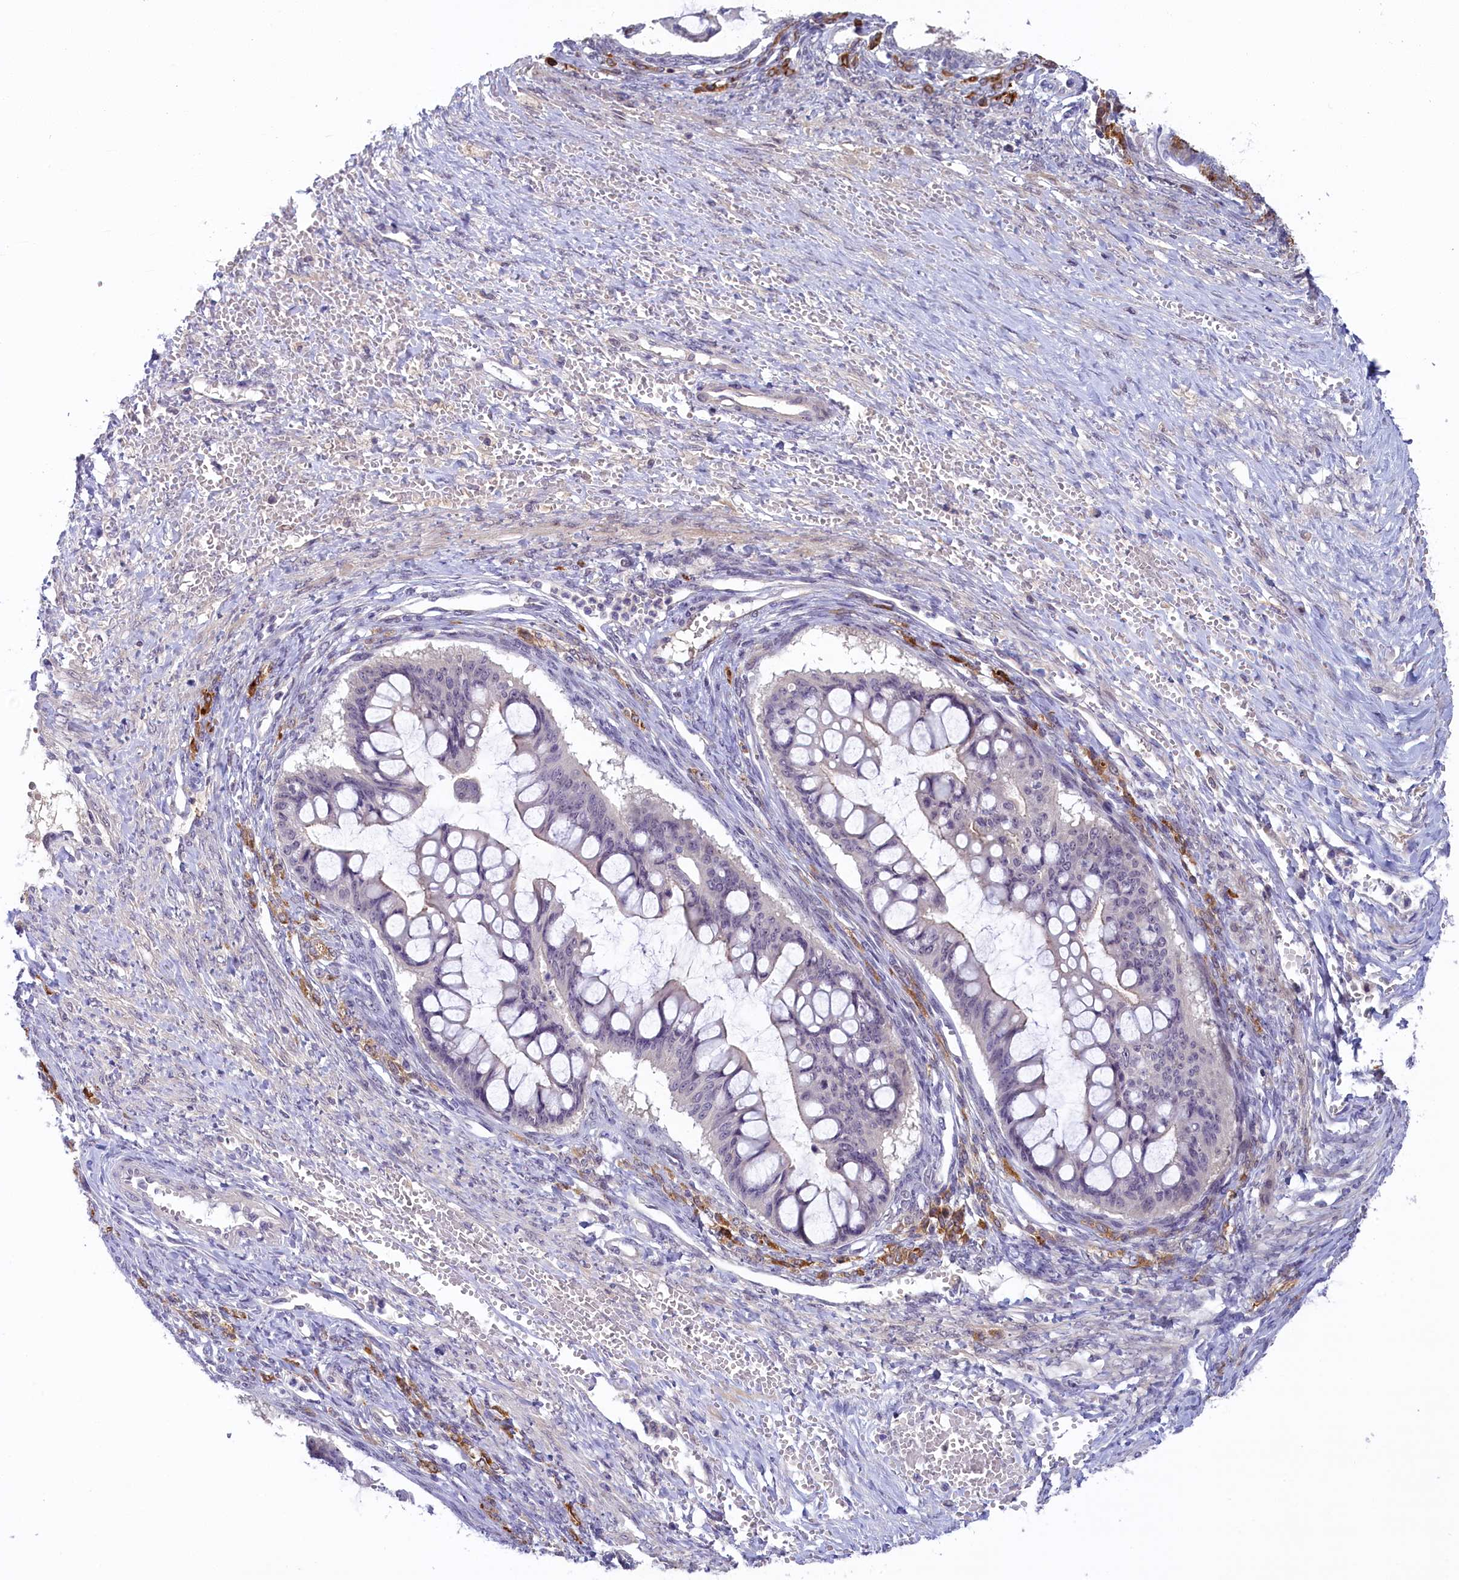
{"staining": {"intensity": "negative", "quantity": "none", "location": "none"}, "tissue": "ovarian cancer", "cell_type": "Tumor cells", "image_type": "cancer", "snomed": [{"axis": "morphology", "description": "Cystadenocarcinoma, mucinous, NOS"}, {"axis": "topography", "description": "Ovary"}], "caption": "Ovarian cancer (mucinous cystadenocarcinoma) was stained to show a protein in brown. There is no significant staining in tumor cells.", "gene": "CRAMP1", "patient": {"sex": "female", "age": 73}}